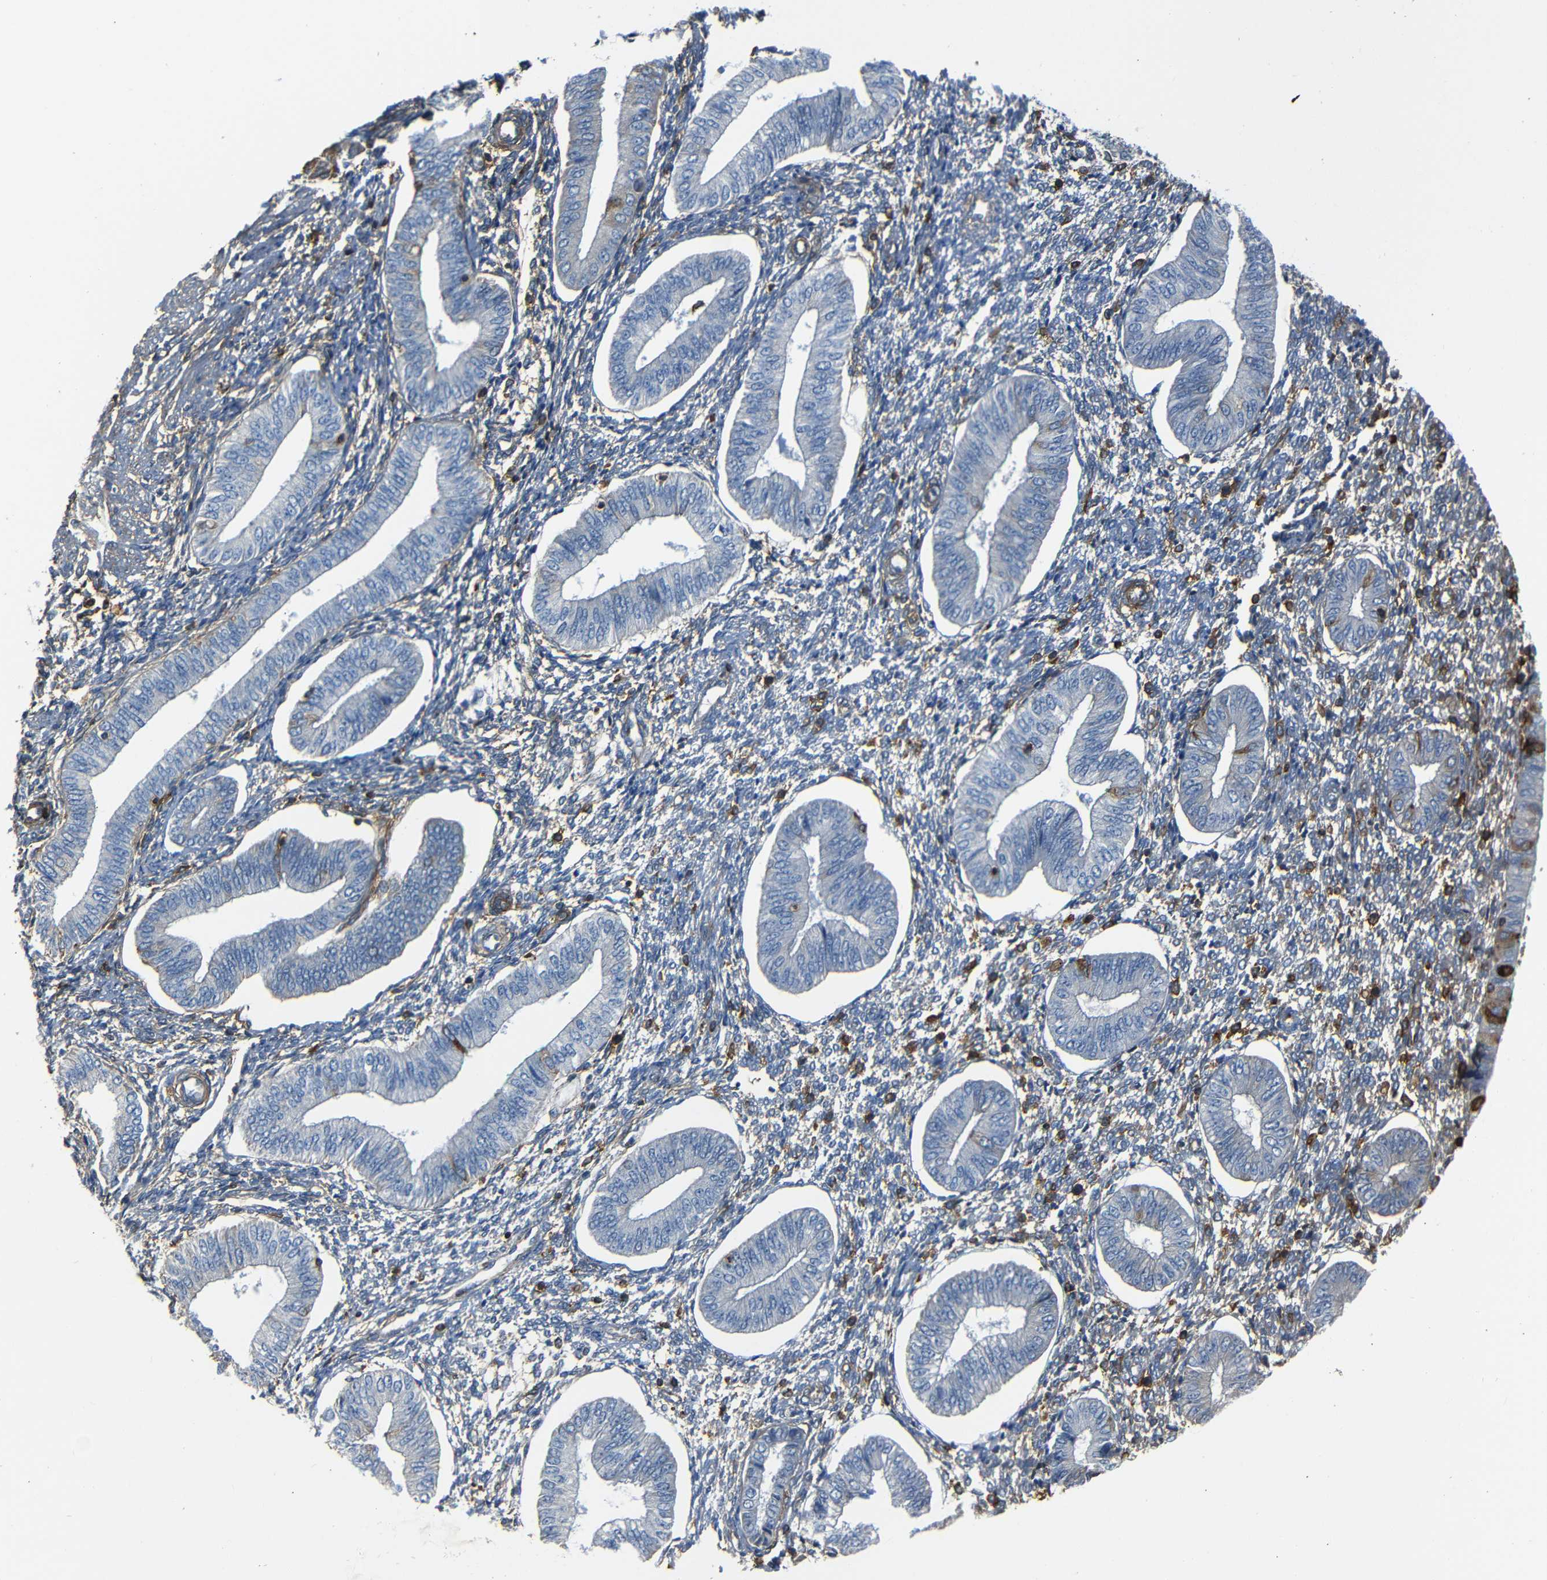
{"staining": {"intensity": "negative", "quantity": "none", "location": "none"}, "tissue": "endometrium", "cell_type": "Cells in endometrial stroma", "image_type": "normal", "snomed": [{"axis": "morphology", "description": "Normal tissue, NOS"}, {"axis": "topography", "description": "Endometrium"}], "caption": "A high-resolution photomicrograph shows immunohistochemistry staining of normal endometrium, which reveals no significant staining in cells in endometrial stroma. The staining is performed using DAB brown chromogen with nuclei counter-stained in using hematoxylin.", "gene": "ADGRE5", "patient": {"sex": "female", "age": 50}}